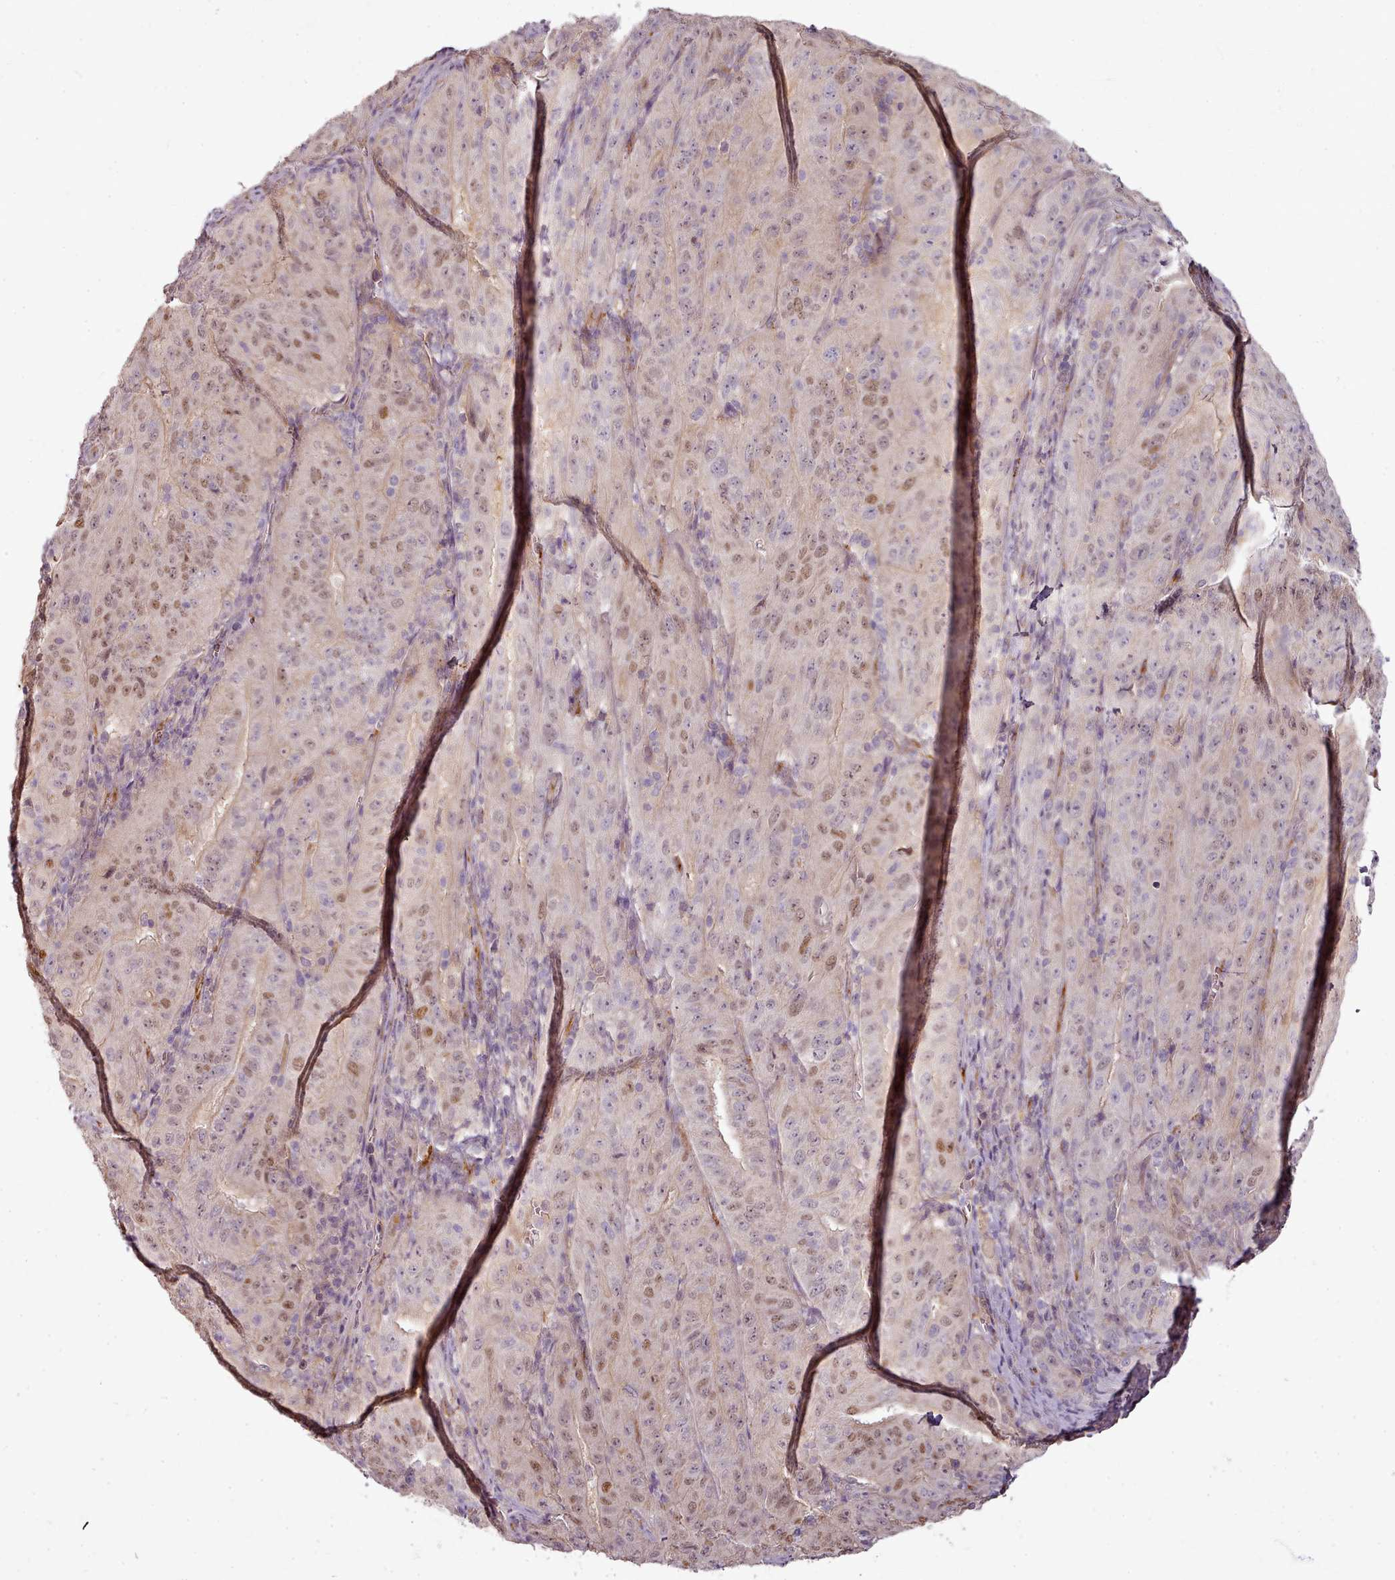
{"staining": {"intensity": "moderate", "quantity": "25%-75%", "location": "nuclear"}, "tissue": "pancreatic cancer", "cell_type": "Tumor cells", "image_type": "cancer", "snomed": [{"axis": "morphology", "description": "Adenocarcinoma, NOS"}, {"axis": "topography", "description": "Pancreas"}], "caption": "Protein analysis of pancreatic adenocarcinoma tissue demonstrates moderate nuclear expression in approximately 25%-75% of tumor cells.", "gene": "C1QTNF5", "patient": {"sex": "male", "age": 63}}